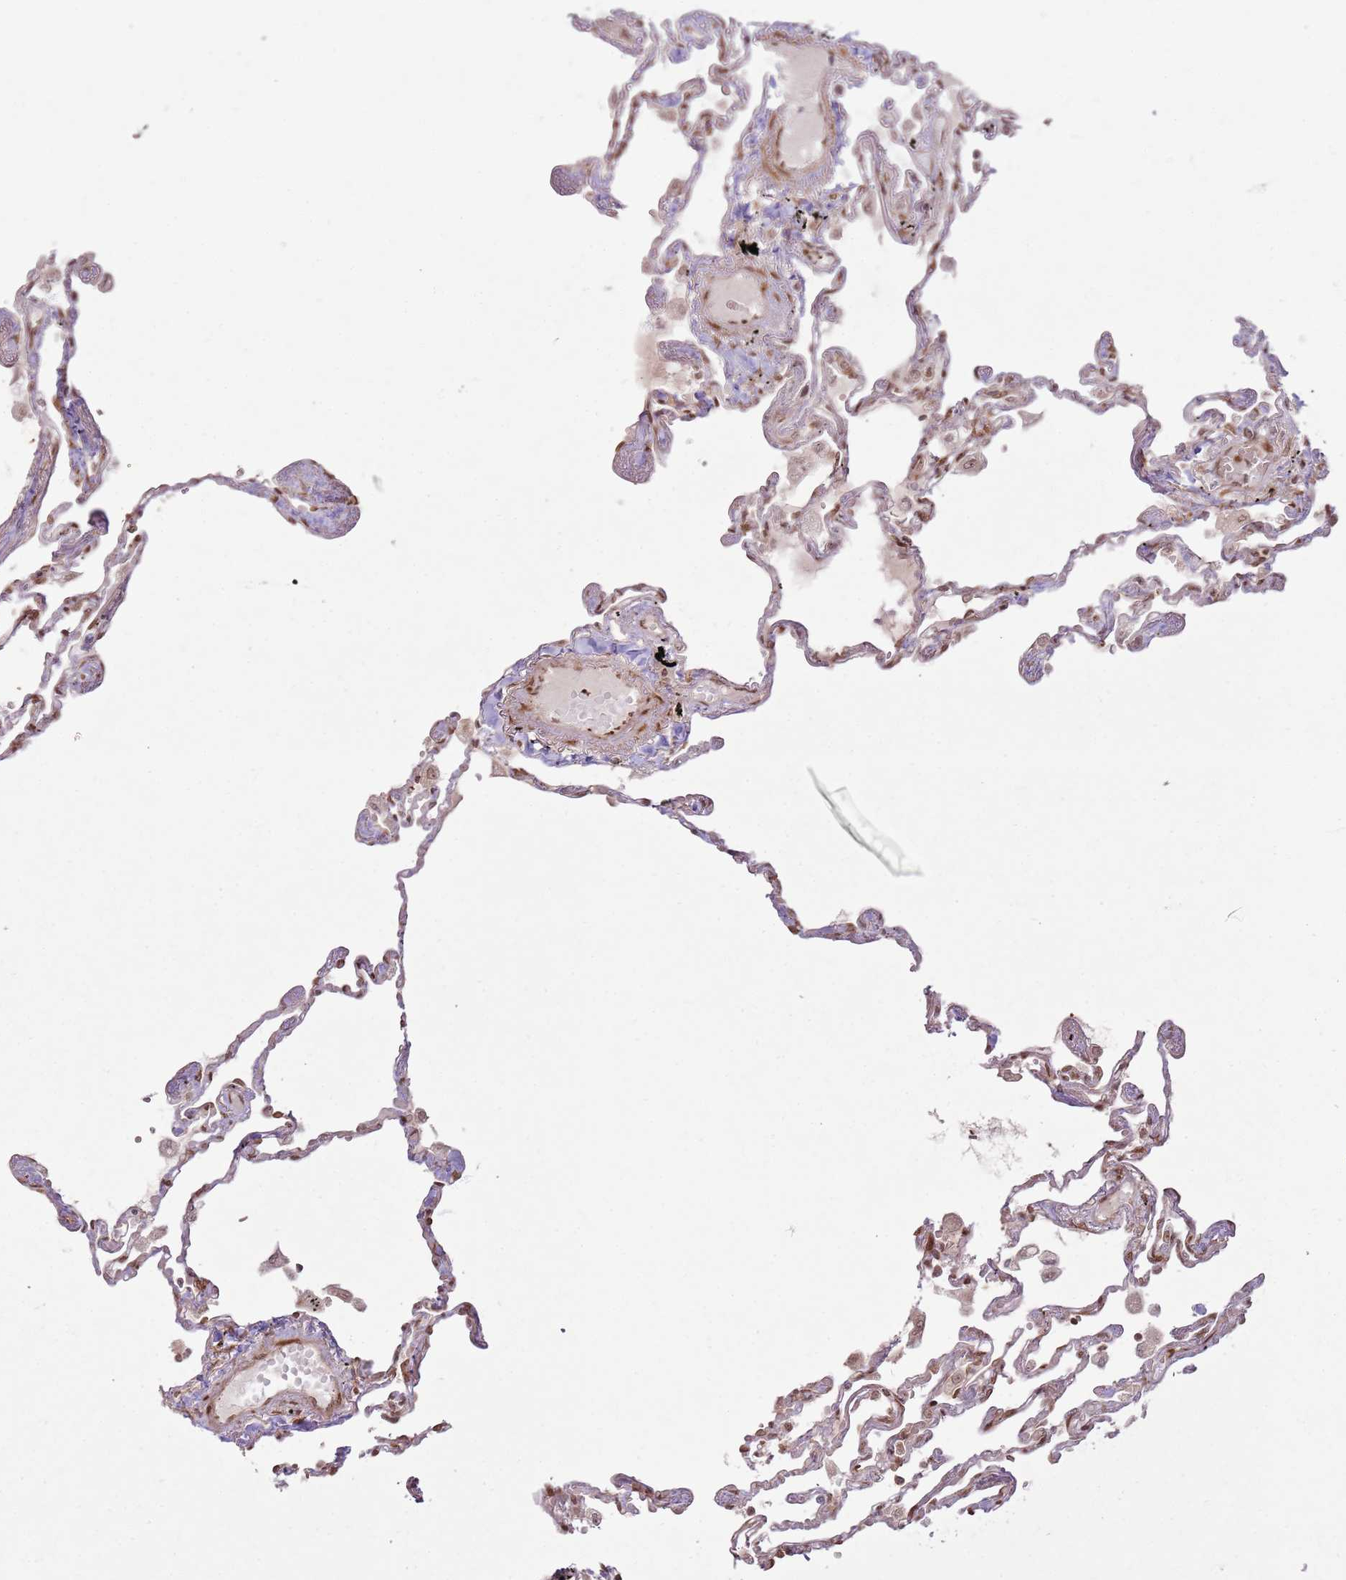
{"staining": {"intensity": "weak", "quantity": ">75%", "location": "cytoplasmic/membranous,nuclear"}, "tissue": "lung", "cell_type": "Alveolar cells", "image_type": "normal", "snomed": [{"axis": "morphology", "description": "Normal tissue, NOS"}, {"axis": "topography", "description": "Lung"}], "caption": "The image reveals immunohistochemical staining of normal lung. There is weak cytoplasmic/membranous,nuclear positivity is present in about >75% of alveolar cells. The staining is performed using DAB brown chromogen to label protein expression. The nuclei are counter-stained blue using hematoxylin.", "gene": "KLHL36", "patient": {"sex": "female", "age": 67}}